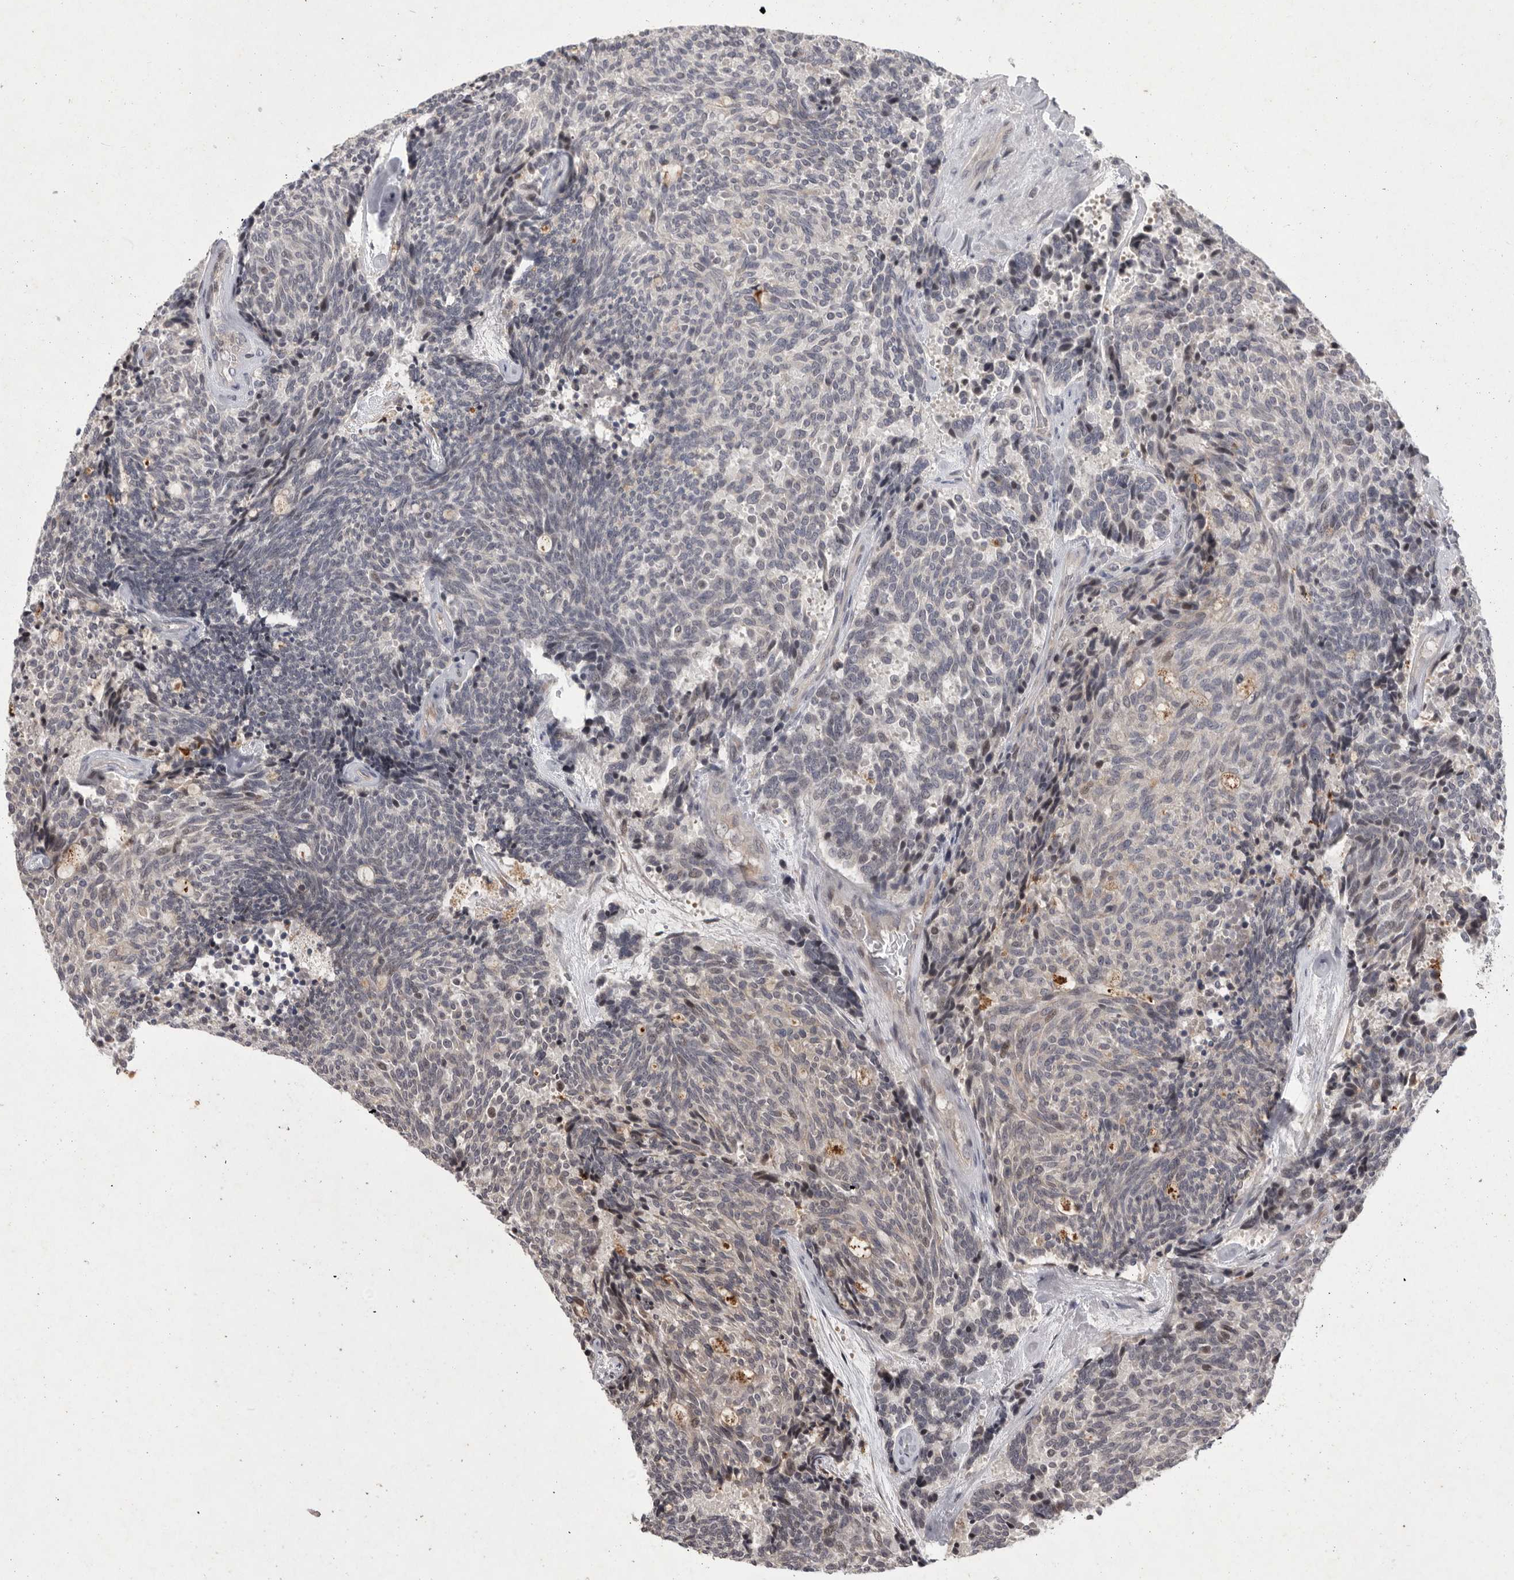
{"staining": {"intensity": "negative", "quantity": "none", "location": "none"}, "tissue": "carcinoid", "cell_type": "Tumor cells", "image_type": "cancer", "snomed": [{"axis": "morphology", "description": "Carcinoid, malignant, NOS"}, {"axis": "topography", "description": "Pancreas"}], "caption": "Tumor cells are negative for brown protein staining in carcinoid (malignant).", "gene": "MAN2A1", "patient": {"sex": "female", "age": 54}}